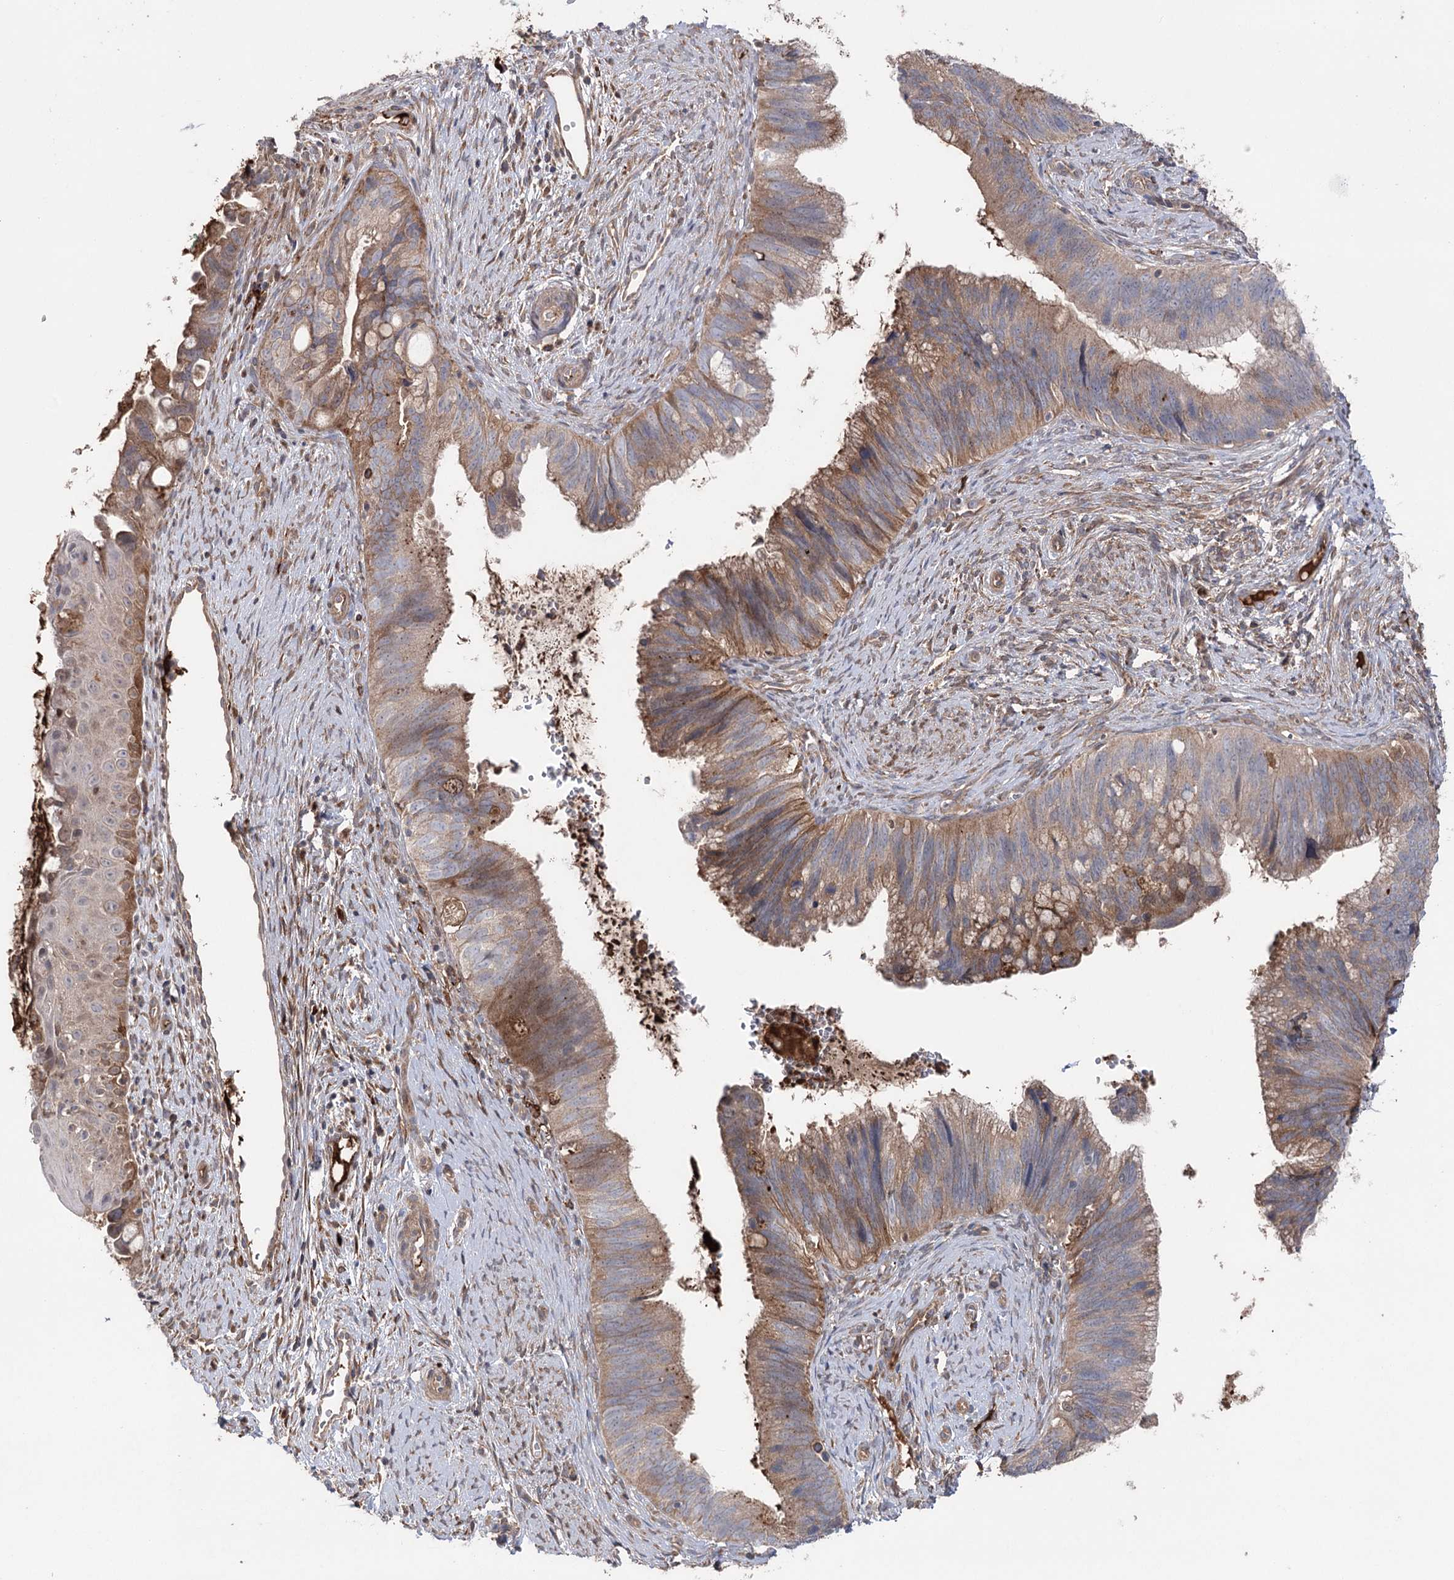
{"staining": {"intensity": "moderate", "quantity": "25%-75%", "location": "cytoplasmic/membranous"}, "tissue": "cervical cancer", "cell_type": "Tumor cells", "image_type": "cancer", "snomed": [{"axis": "morphology", "description": "Adenocarcinoma, NOS"}, {"axis": "topography", "description": "Cervix"}], "caption": "Approximately 25%-75% of tumor cells in cervical cancer (adenocarcinoma) show moderate cytoplasmic/membranous protein staining as visualized by brown immunohistochemical staining.", "gene": "OTUD1", "patient": {"sex": "female", "age": 42}}